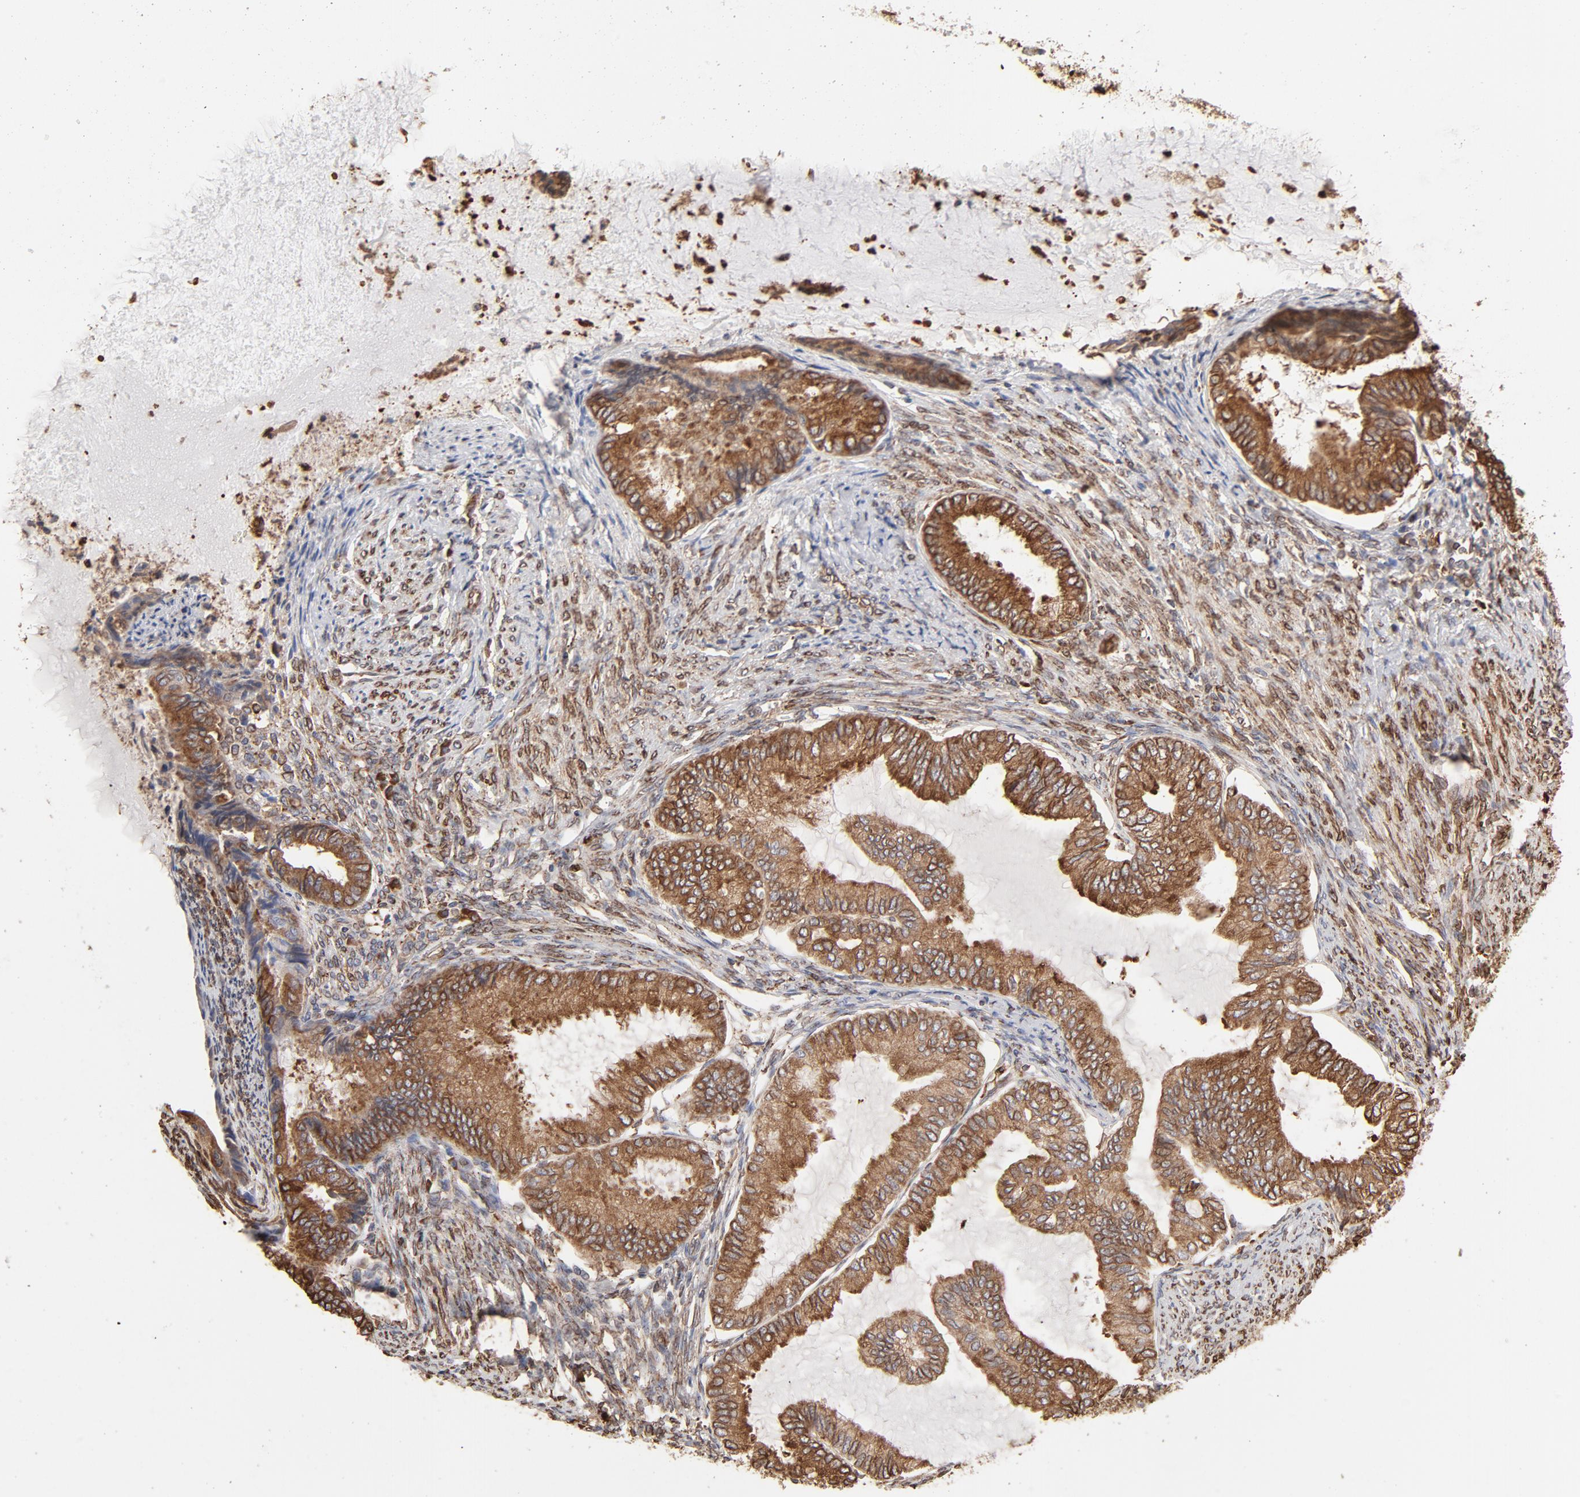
{"staining": {"intensity": "strong", "quantity": ">75%", "location": "cytoplasmic/membranous"}, "tissue": "endometrial cancer", "cell_type": "Tumor cells", "image_type": "cancer", "snomed": [{"axis": "morphology", "description": "Adenocarcinoma, NOS"}, {"axis": "topography", "description": "Endometrium"}], "caption": "Strong cytoplasmic/membranous protein staining is appreciated in approximately >75% of tumor cells in endometrial cancer.", "gene": "CANX", "patient": {"sex": "female", "age": 86}}